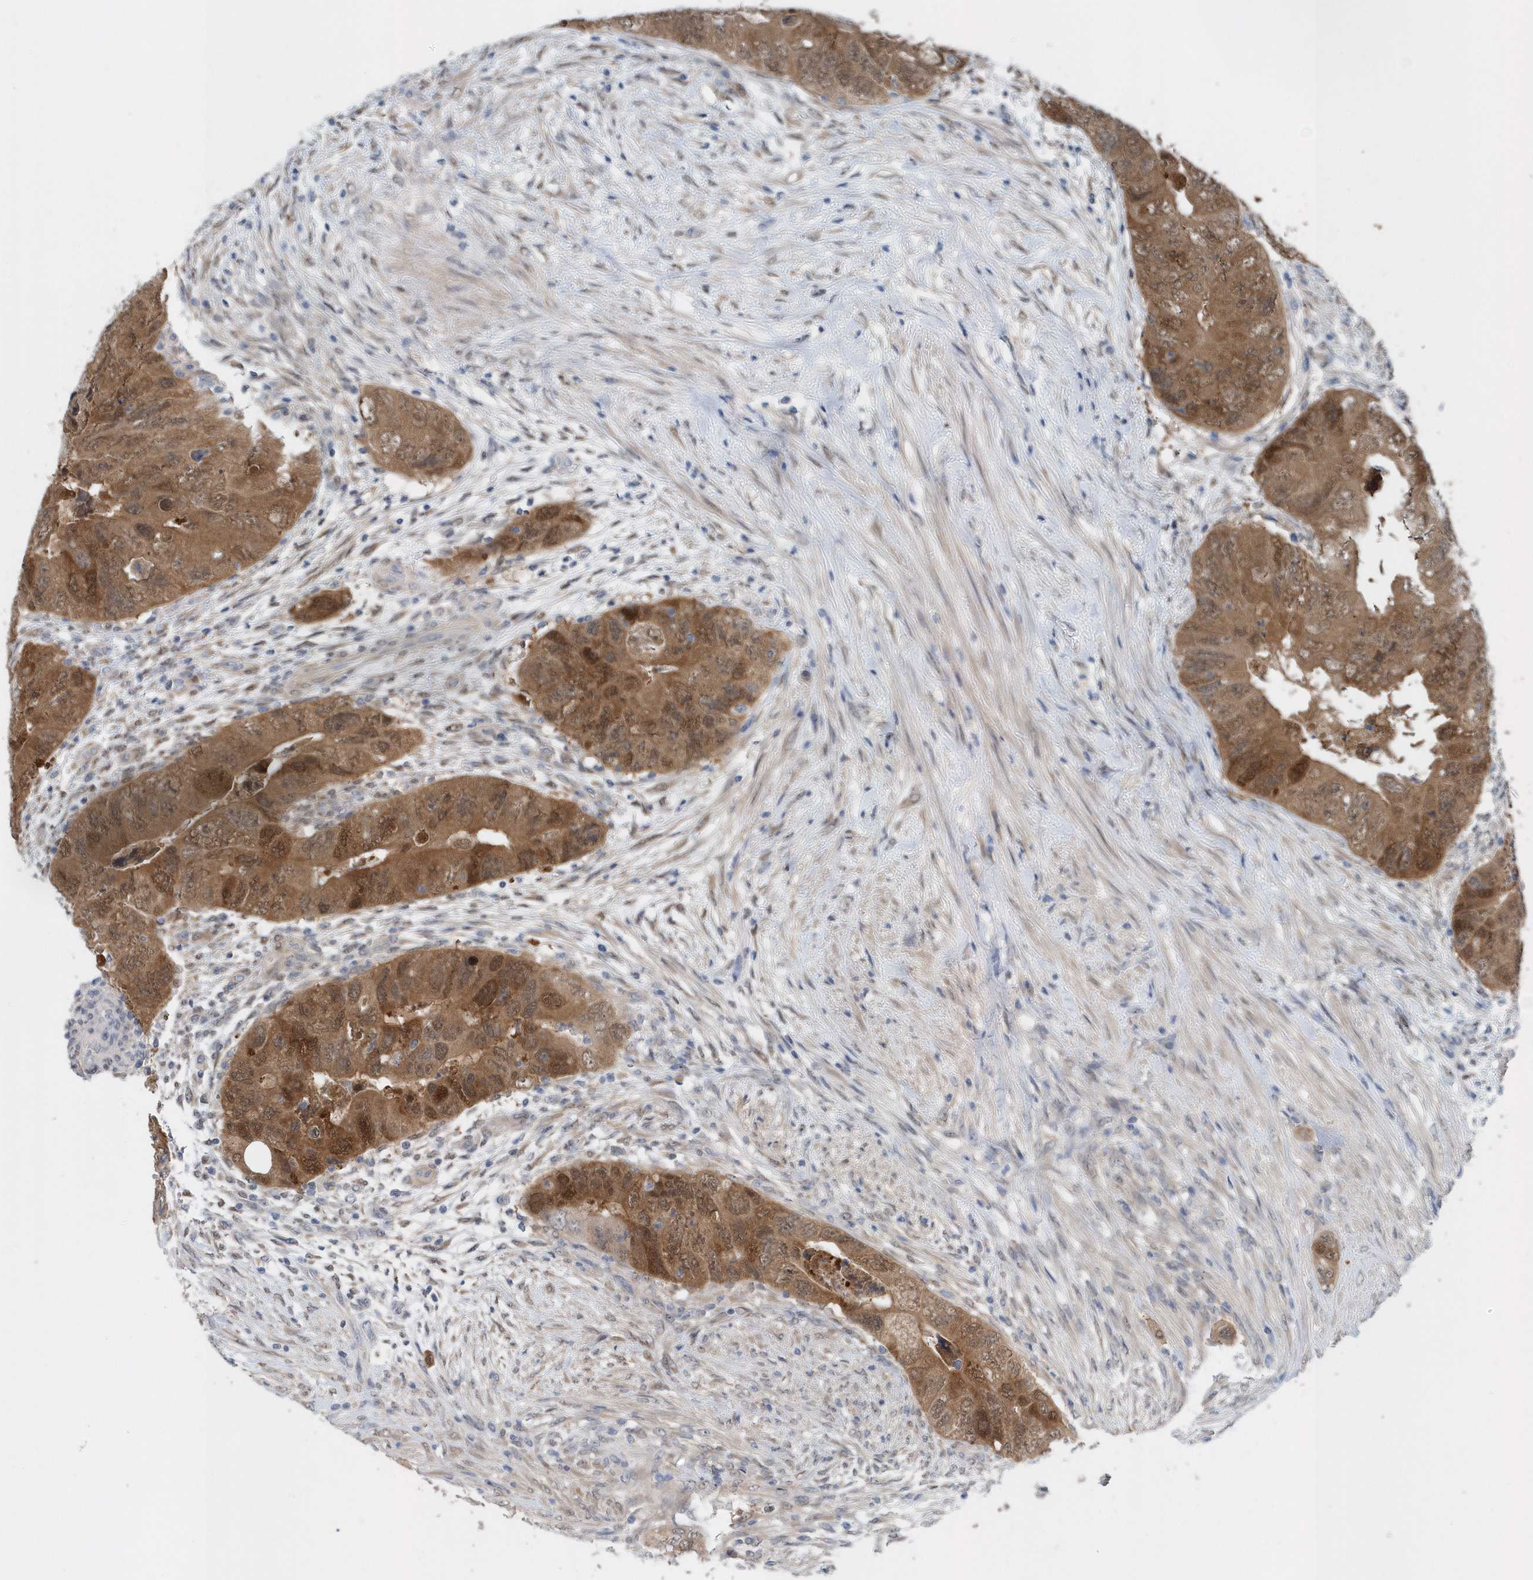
{"staining": {"intensity": "strong", "quantity": ">75%", "location": "cytoplasmic/membranous,nuclear"}, "tissue": "colorectal cancer", "cell_type": "Tumor cells", "image_type": "cancer", "snomed": [{"axis": "morphology", "description": "Adenocarcinoma, NOS"}, {"axis": "topography", "description": "Rectum"}], "caption": "Adenocarcinoma (colorectal) stained with DAB immunohistochemistry displays high levels of strong cytoplasmic/membranous and nuclear positivity in approximately >75% of tumor cells.", "gene": "PFN2", "patient": {"sex": "male", "age": 63}}